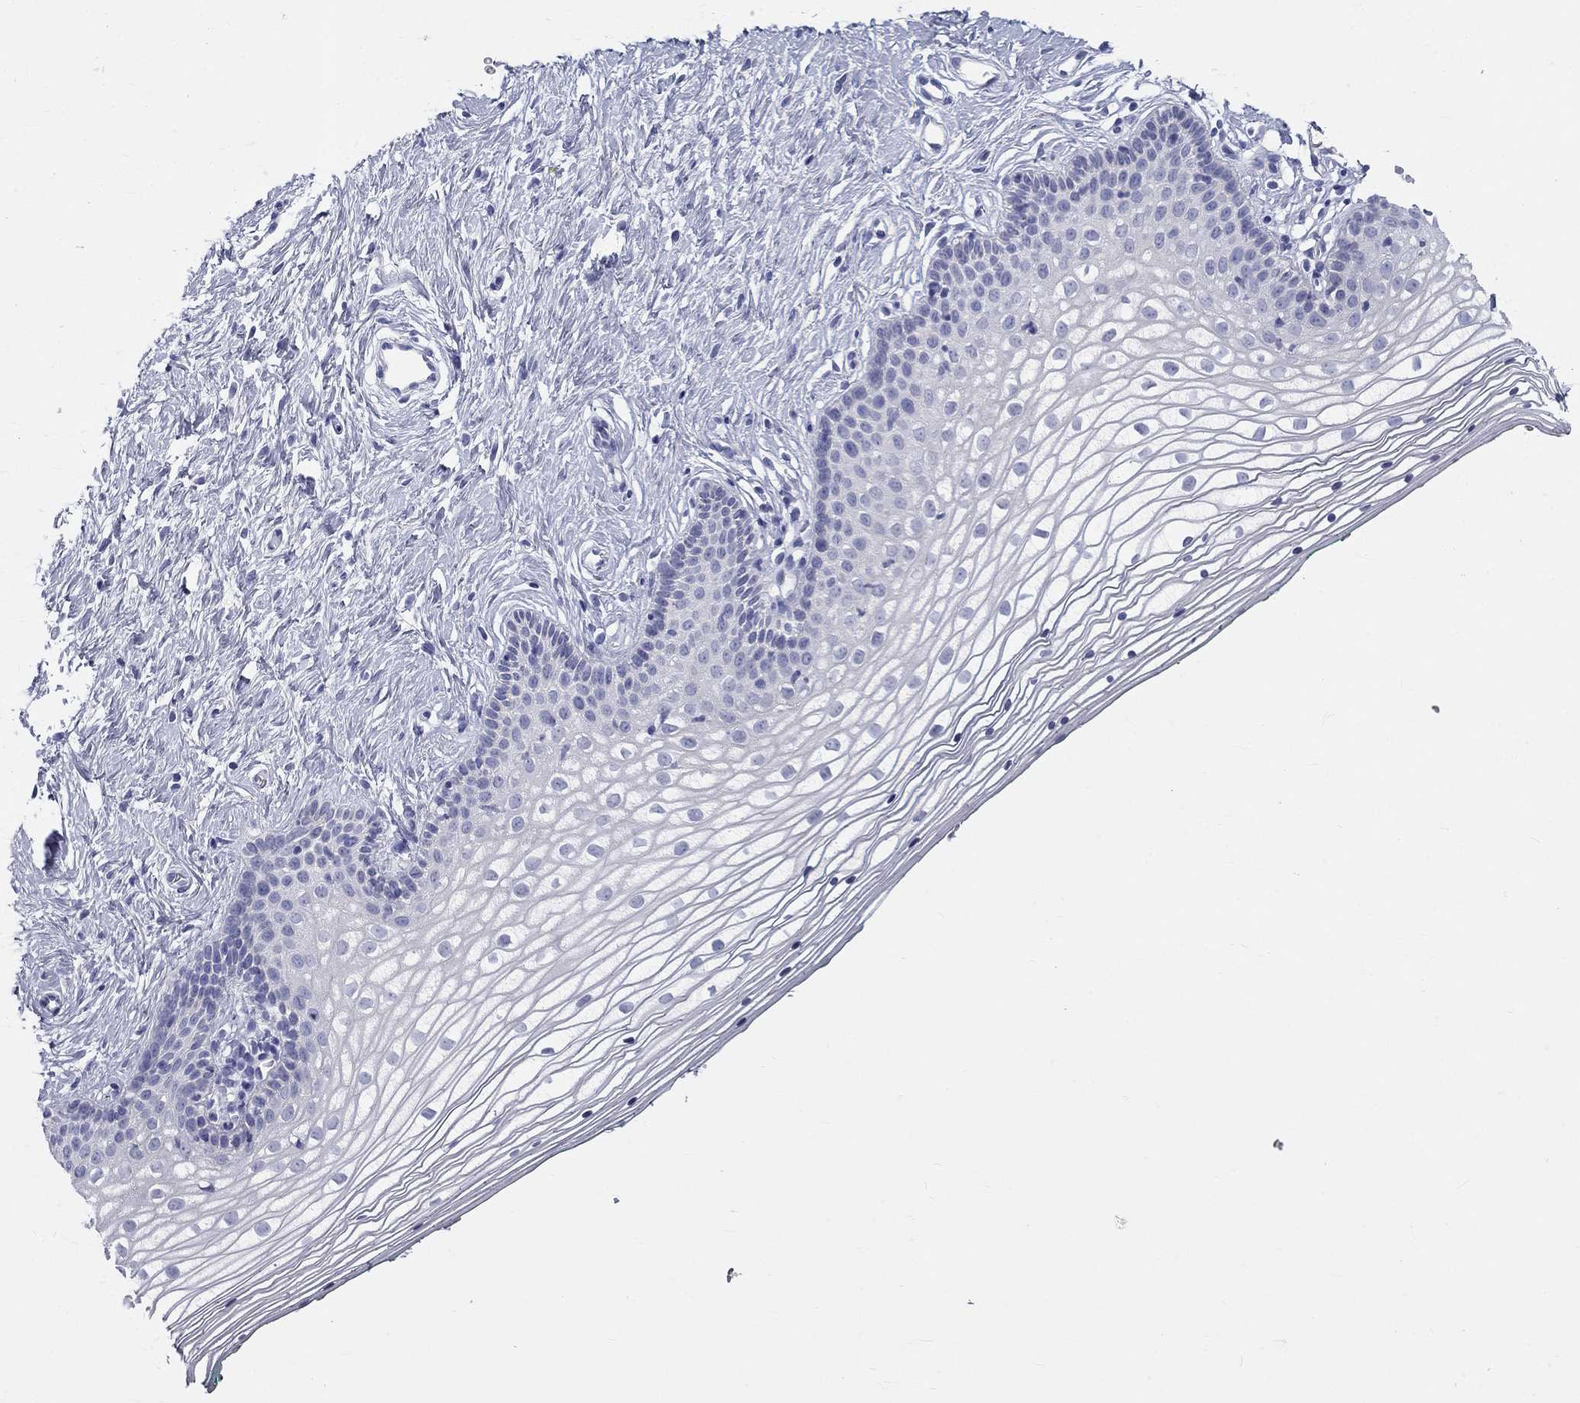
{"staining": {"intensity": "negative", "quantity": "none", "location": "none"}, "tissue": "vagina", "cell_type": "Squamous epithelial cells", "image_type": "normal", "snomed": [{"axis": "morphology", "description": "Normal tissue, NOS"}, {"axis": "topography", "description": "Vagina"}], "caption": "Immunohistochemistry image of unremarkable vagina: human vagina stained with DAB shows no significant protein staining in squamous epithelial cells.", "gene": "GALNTL5", "patient": {"sex": "female", "age": 36}}